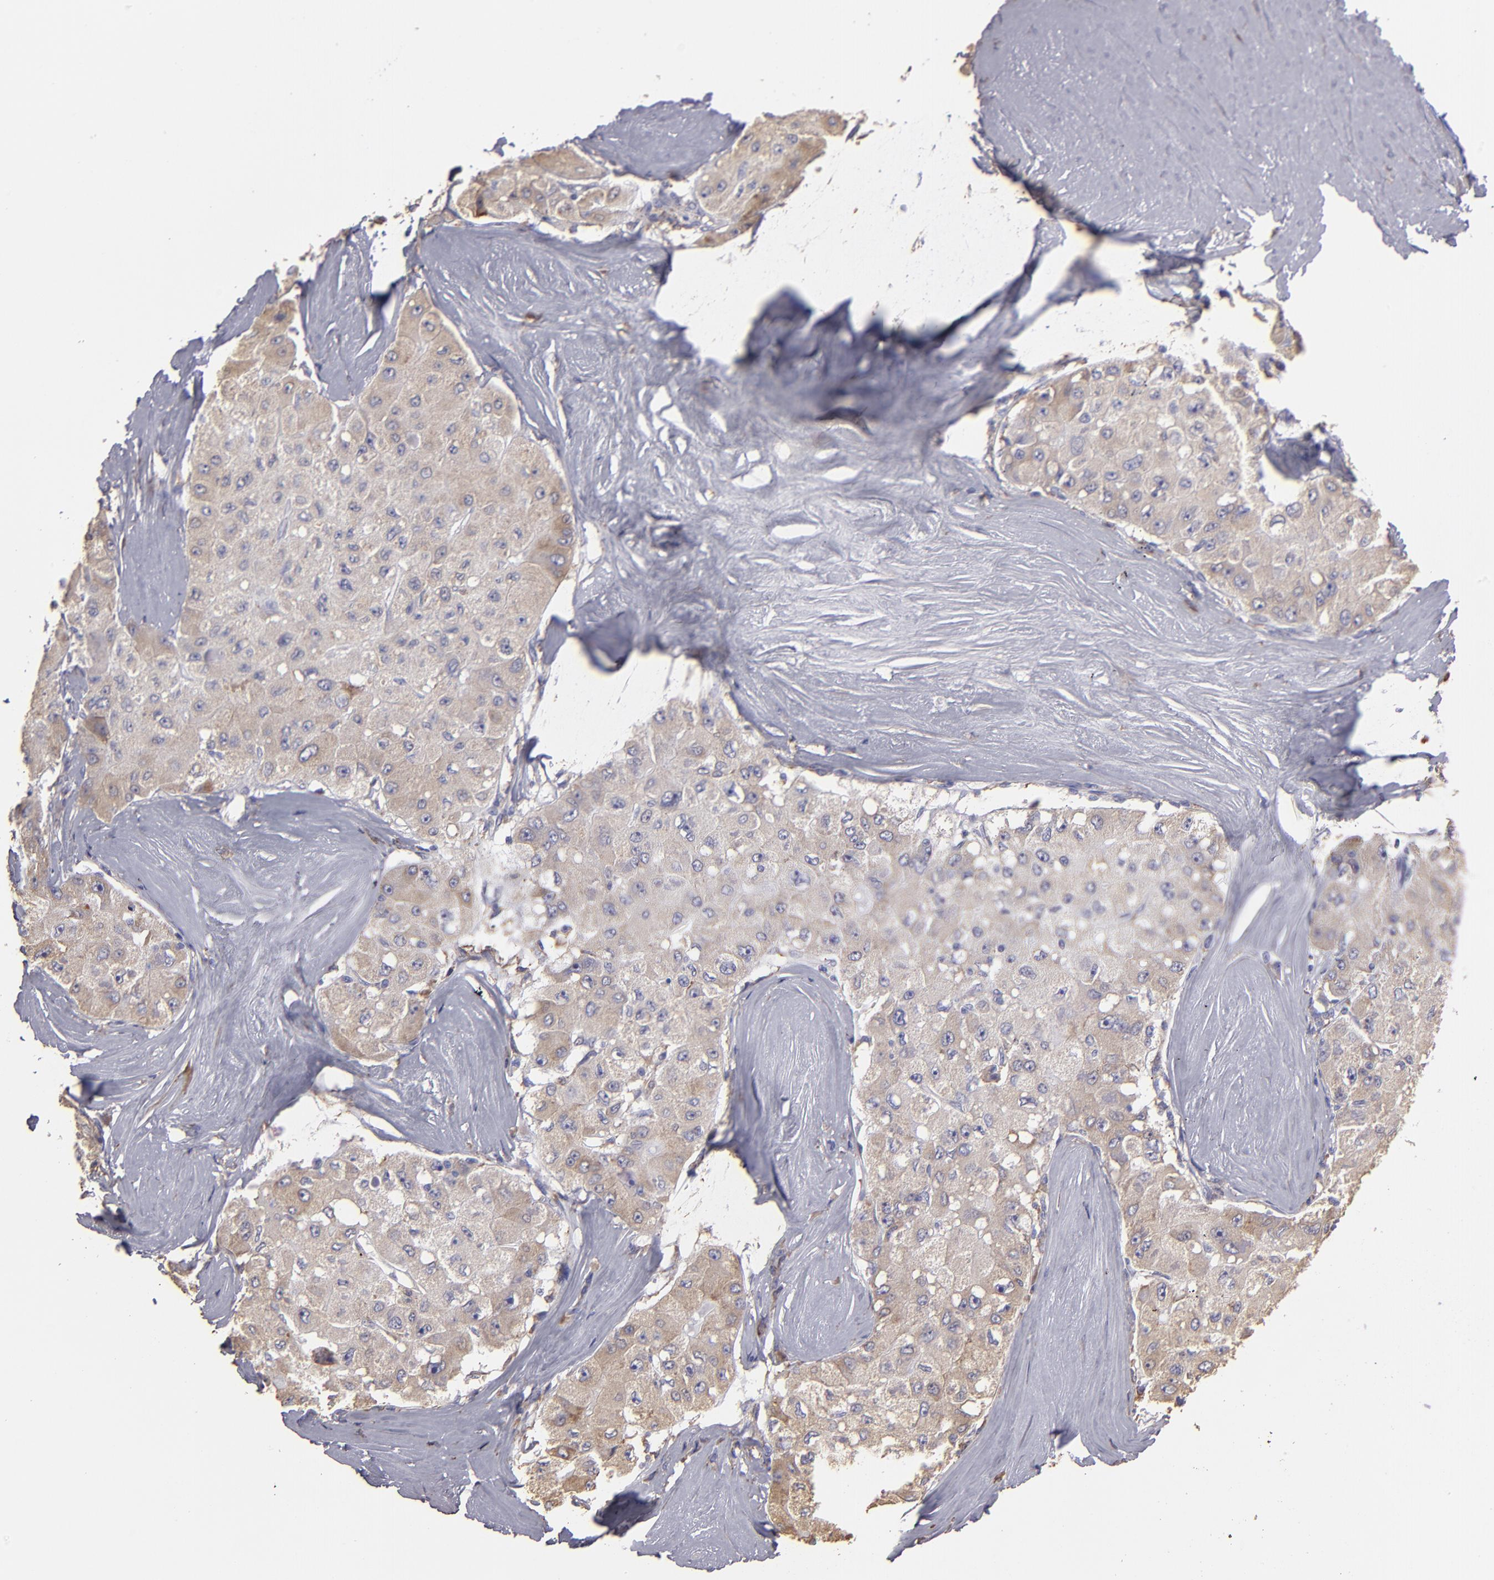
{"staining": {"intensity": "weak", "quantity": ">75%", "location": "cytoplasmic/membranous"}, "tissue": "liver cancer", "cell_type": "Tumor cells", "image_type": "cancer", "snomed": [{"axis": "morphology", "description": "Carcinoma, Hepatocellular, NOS"}, {"axis": "topography", "description": "Liver"}], "caption": "Human liver cancer (hepatocellular carcinoma) stained with a brown dye exhibits weak cytoplasmic/membranous positive staining in approximately >75% of tumor cells.", "gene": "CALR", "patient": {"sex": "male", "age": 80}}